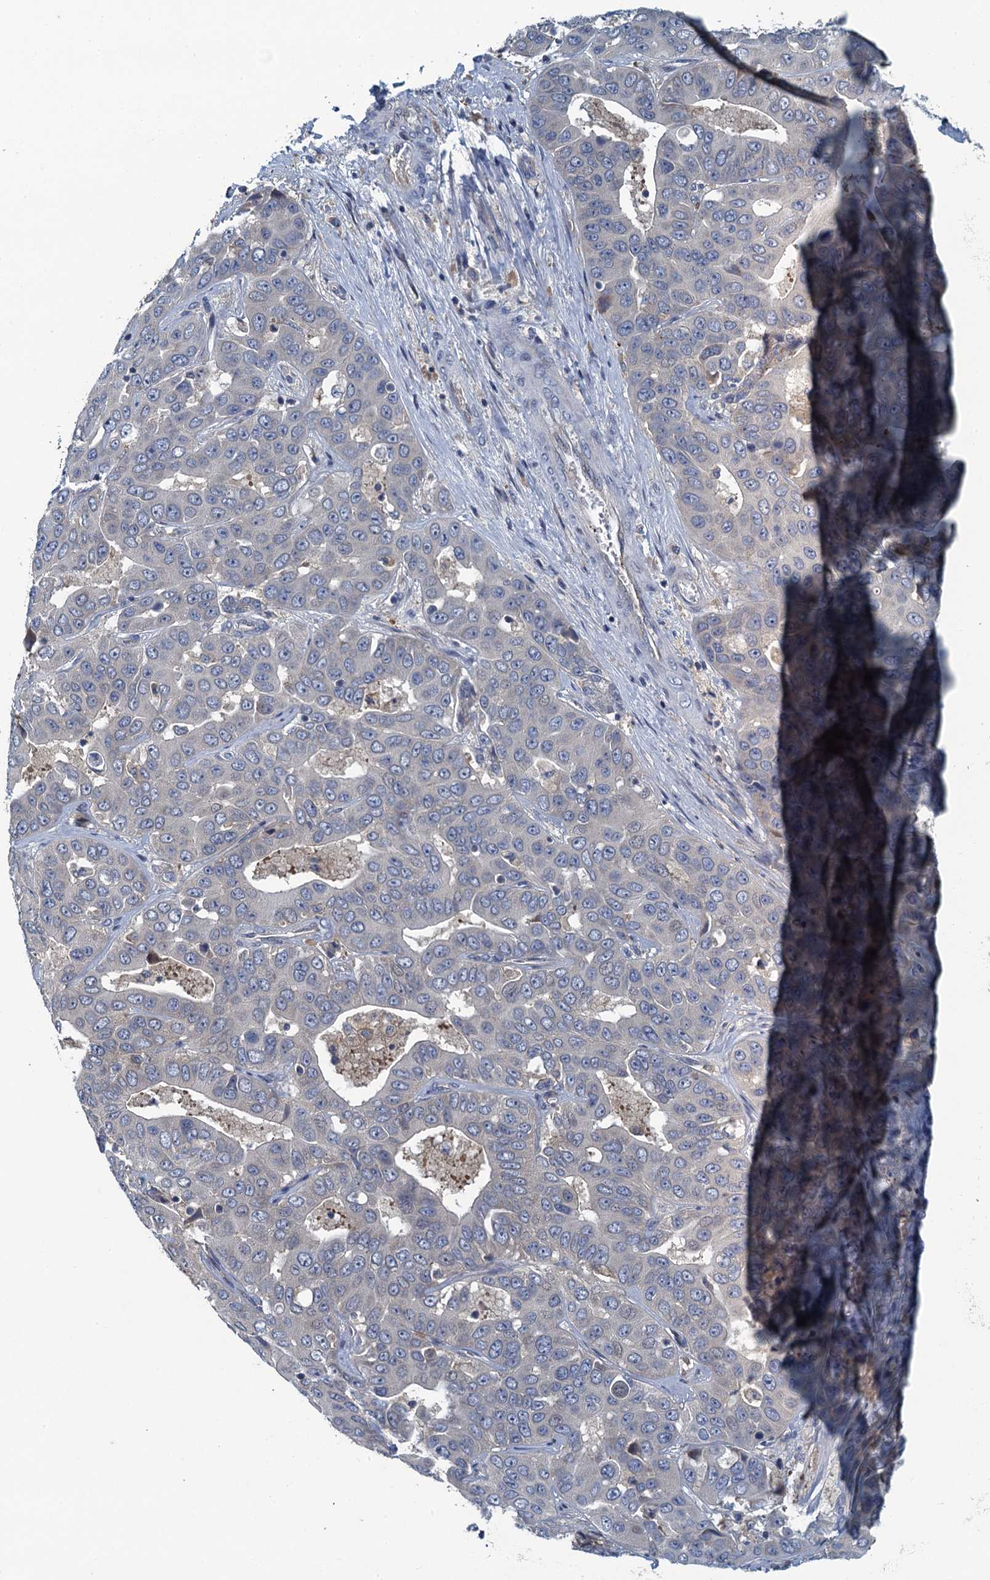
{"staining": {"intensity": "negative", "quantity": "none", "location": "none"}, "tissue": "liver cancer", "cell_type": "Tumor cells", "image_type": "cancer", "snomed": [{"axis": "morphology", "description": "Cholangiocarcinoma"}, {"axis": "topography", "description": "Liver"}], "caption": "Liver cancer (cholangiocarcinoma) was stained to show a protein in brown. There is no significant positivity in tumor cells.", "gene": "NCKAP1L", "patient": {"sex": "female", "age": 52}}